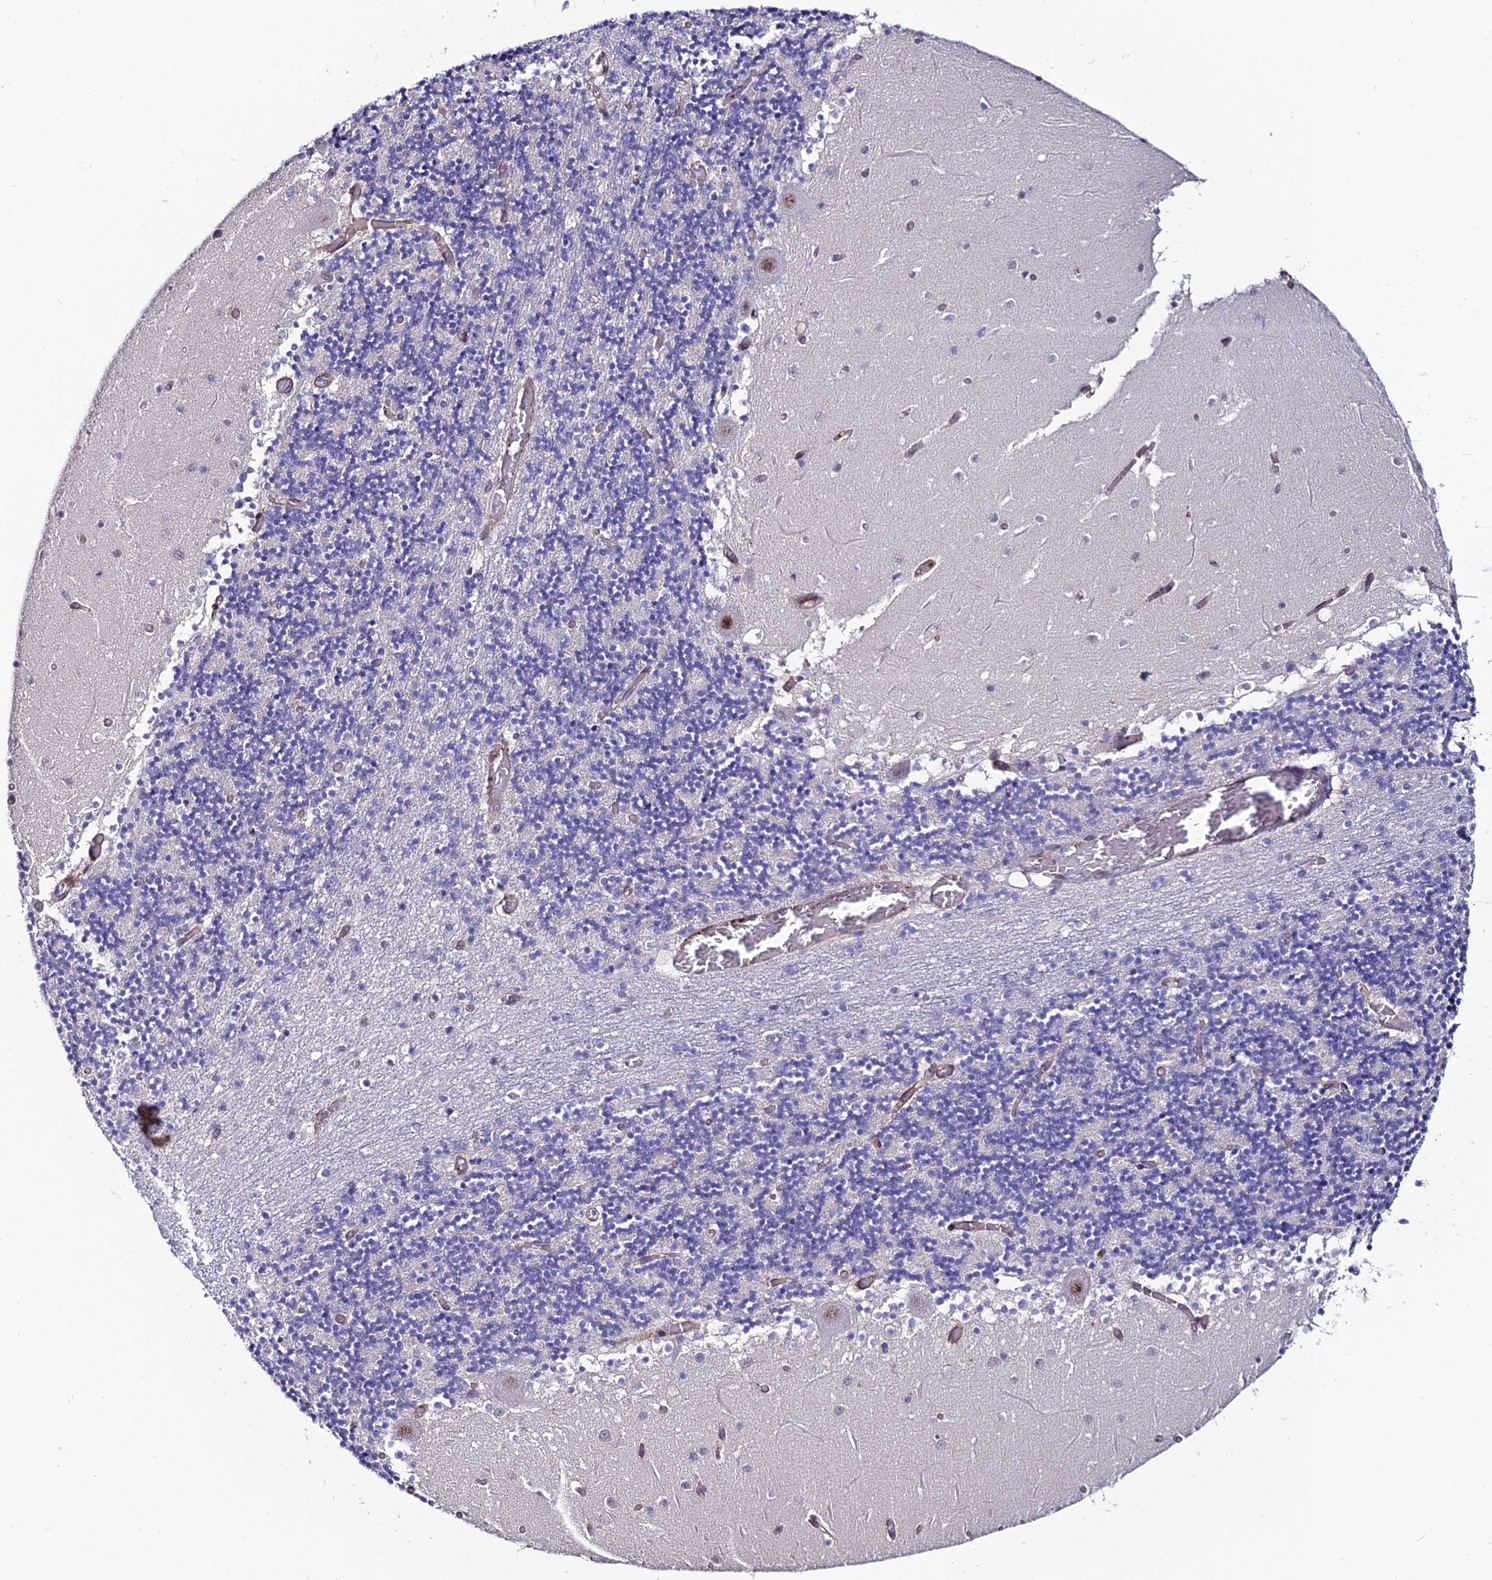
{"staining": {"intensity": "negative", "quantity": "none", "location": "none"}, "tissue": "cerebellum", "cell_type": "Cells in granular layer", "image_type": "normal", "snomed": [{"axis": "morphology", "description": "Normal tissue, NOS"}, {"axis": "topography", "description": "Cerebellum"}], "caption": "Immunohistochemical staining of unremarkable human cerebellum exhibits no significant staining in cells in granular layer.", "gene": "SYT15B", "patient": {"sex": "female", "age": 28}}